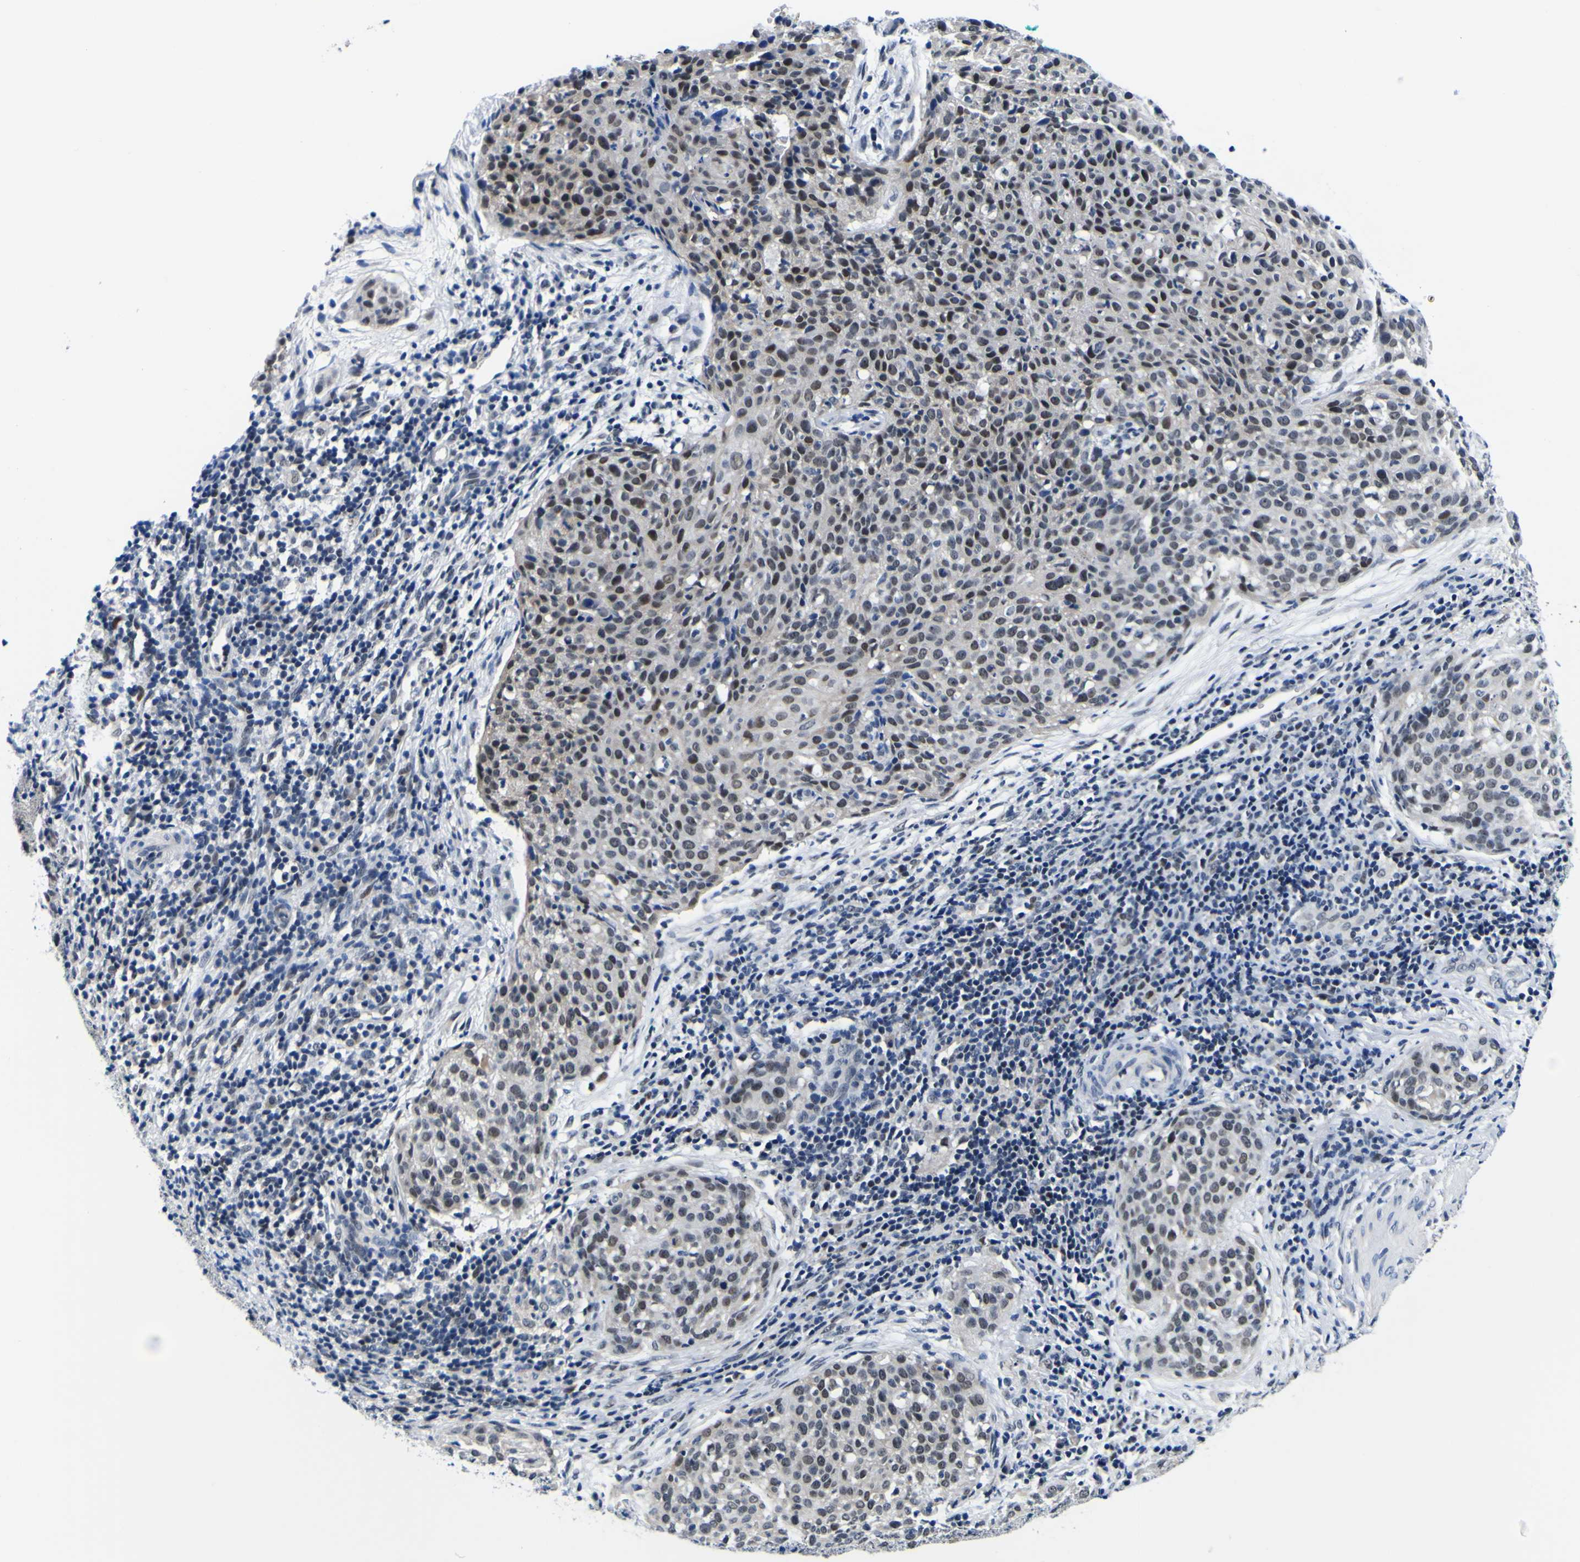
{"staining": {"intensity": "strong", "quantity": "25%-75%", "location": "nuclear"}, "tissue": "cervical cancer", "cell_type": "Tumor cells", "image_type": "cancer", "snomed": [{"axis": "morphology", "description": "Squamous cell carcinoma, NOS"}, {"axis": "topography", "description": "Cervix"}], "caption": "Cervical cancer (squamous cell carcinoma) stained for a protein (brown) exhibits strong nuclear positive positivity in about 25%-75% of tumor cells.", "gene": "CUL4B", "patient": {"sex": "female", "age": 38}}